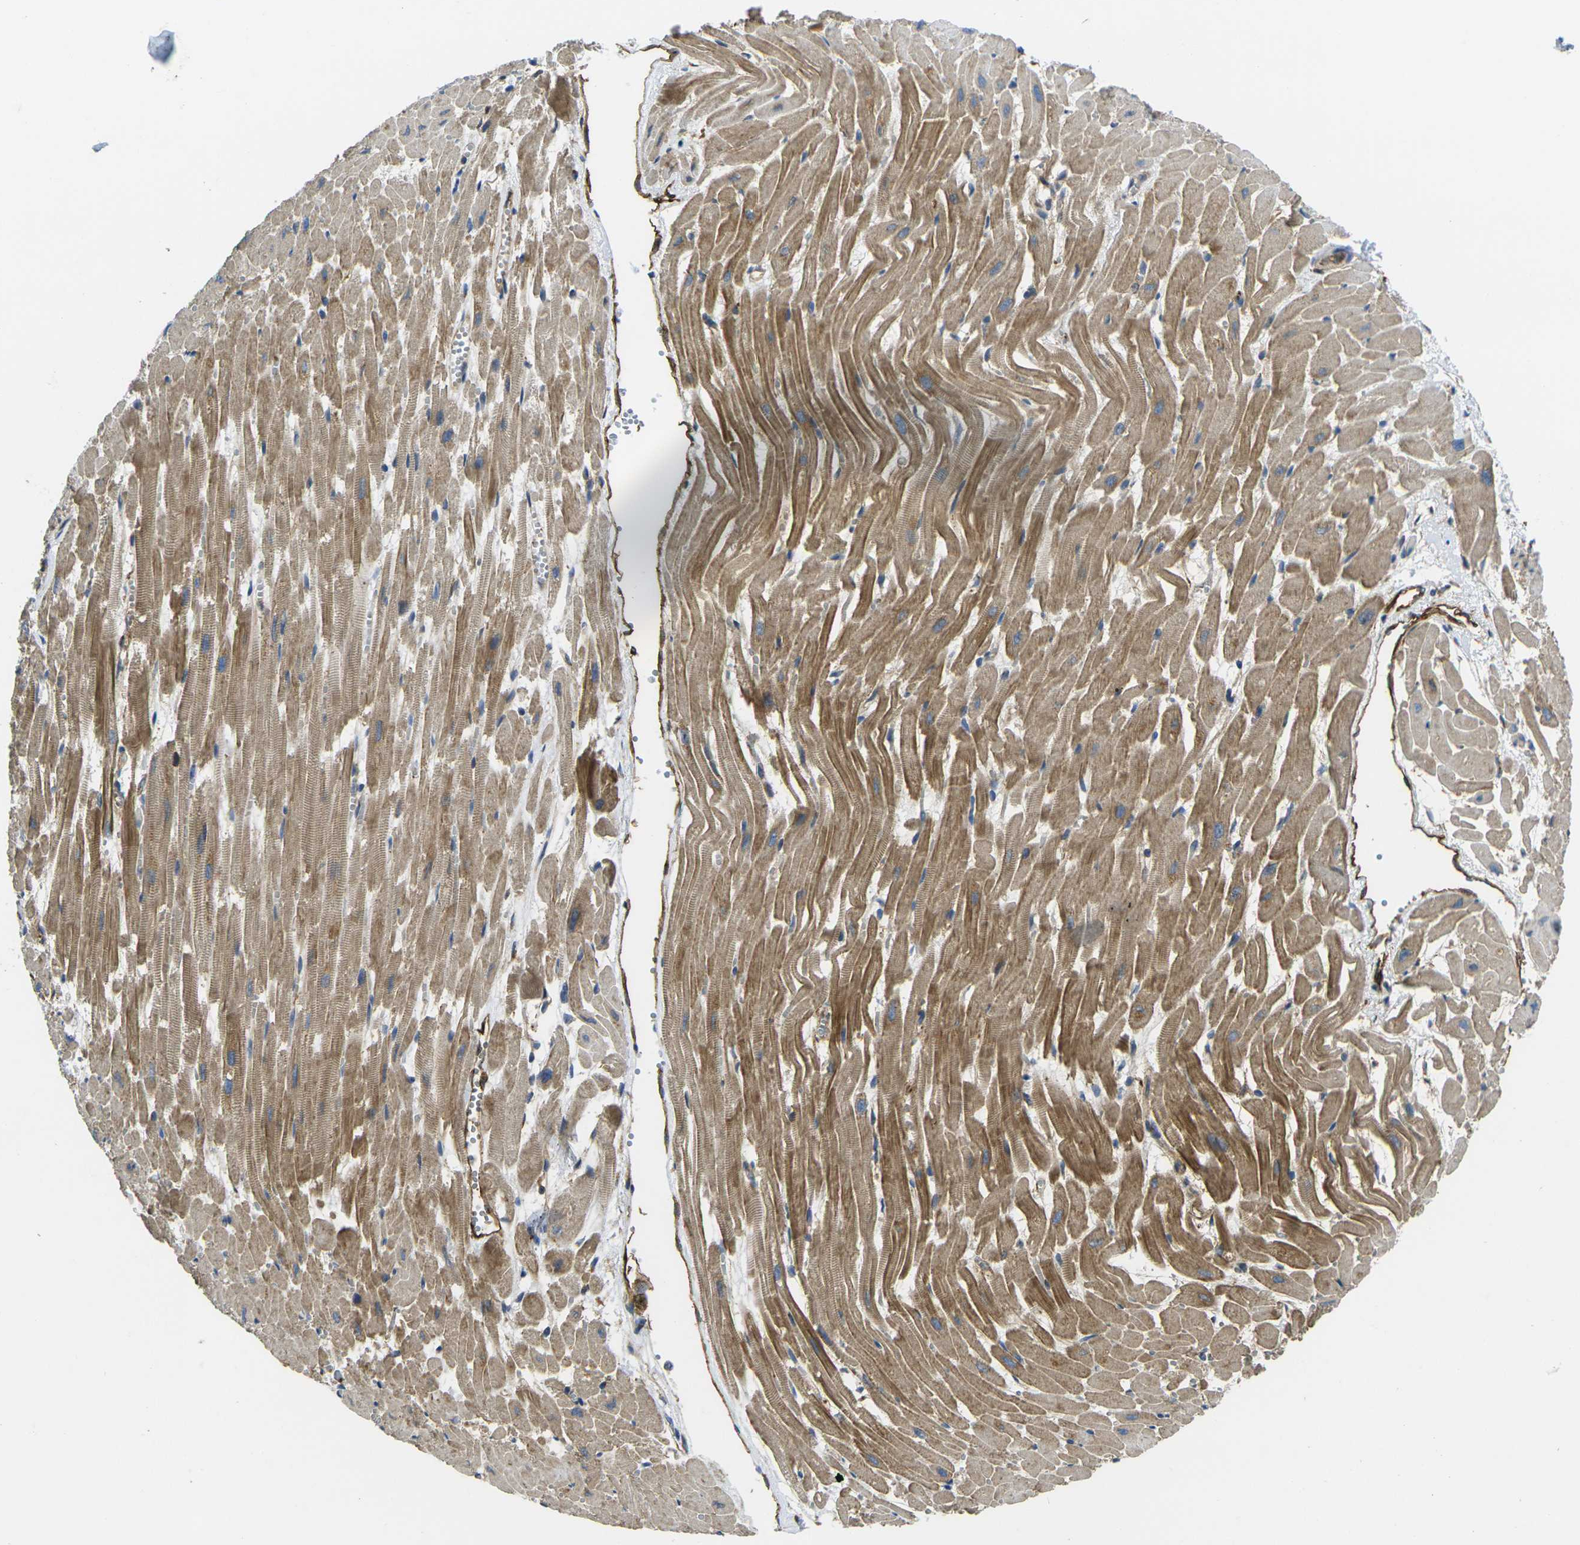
{"staining": {"intensity": "moderate", "quantity": ">75%", "location": "cytoplasmic/membranous"}, "tissue": "heart muscle", "cell_type": "Cardiomyocytes", "image_type": "normal", "snomed": [{"axis": "morphology", "description": "Normal tissue, NOS"}, {"axis": "topography", "description": "Heart"}], "caption": "Protein positivity by immunohistochemistry demonstrates moderate cytoplasmic/membranous positivity in approximately >75% of cardiomyocytes in unremarkable heart muscle.", "gene": "ECE1", "patient": {"sex": "female", "age": 19}}